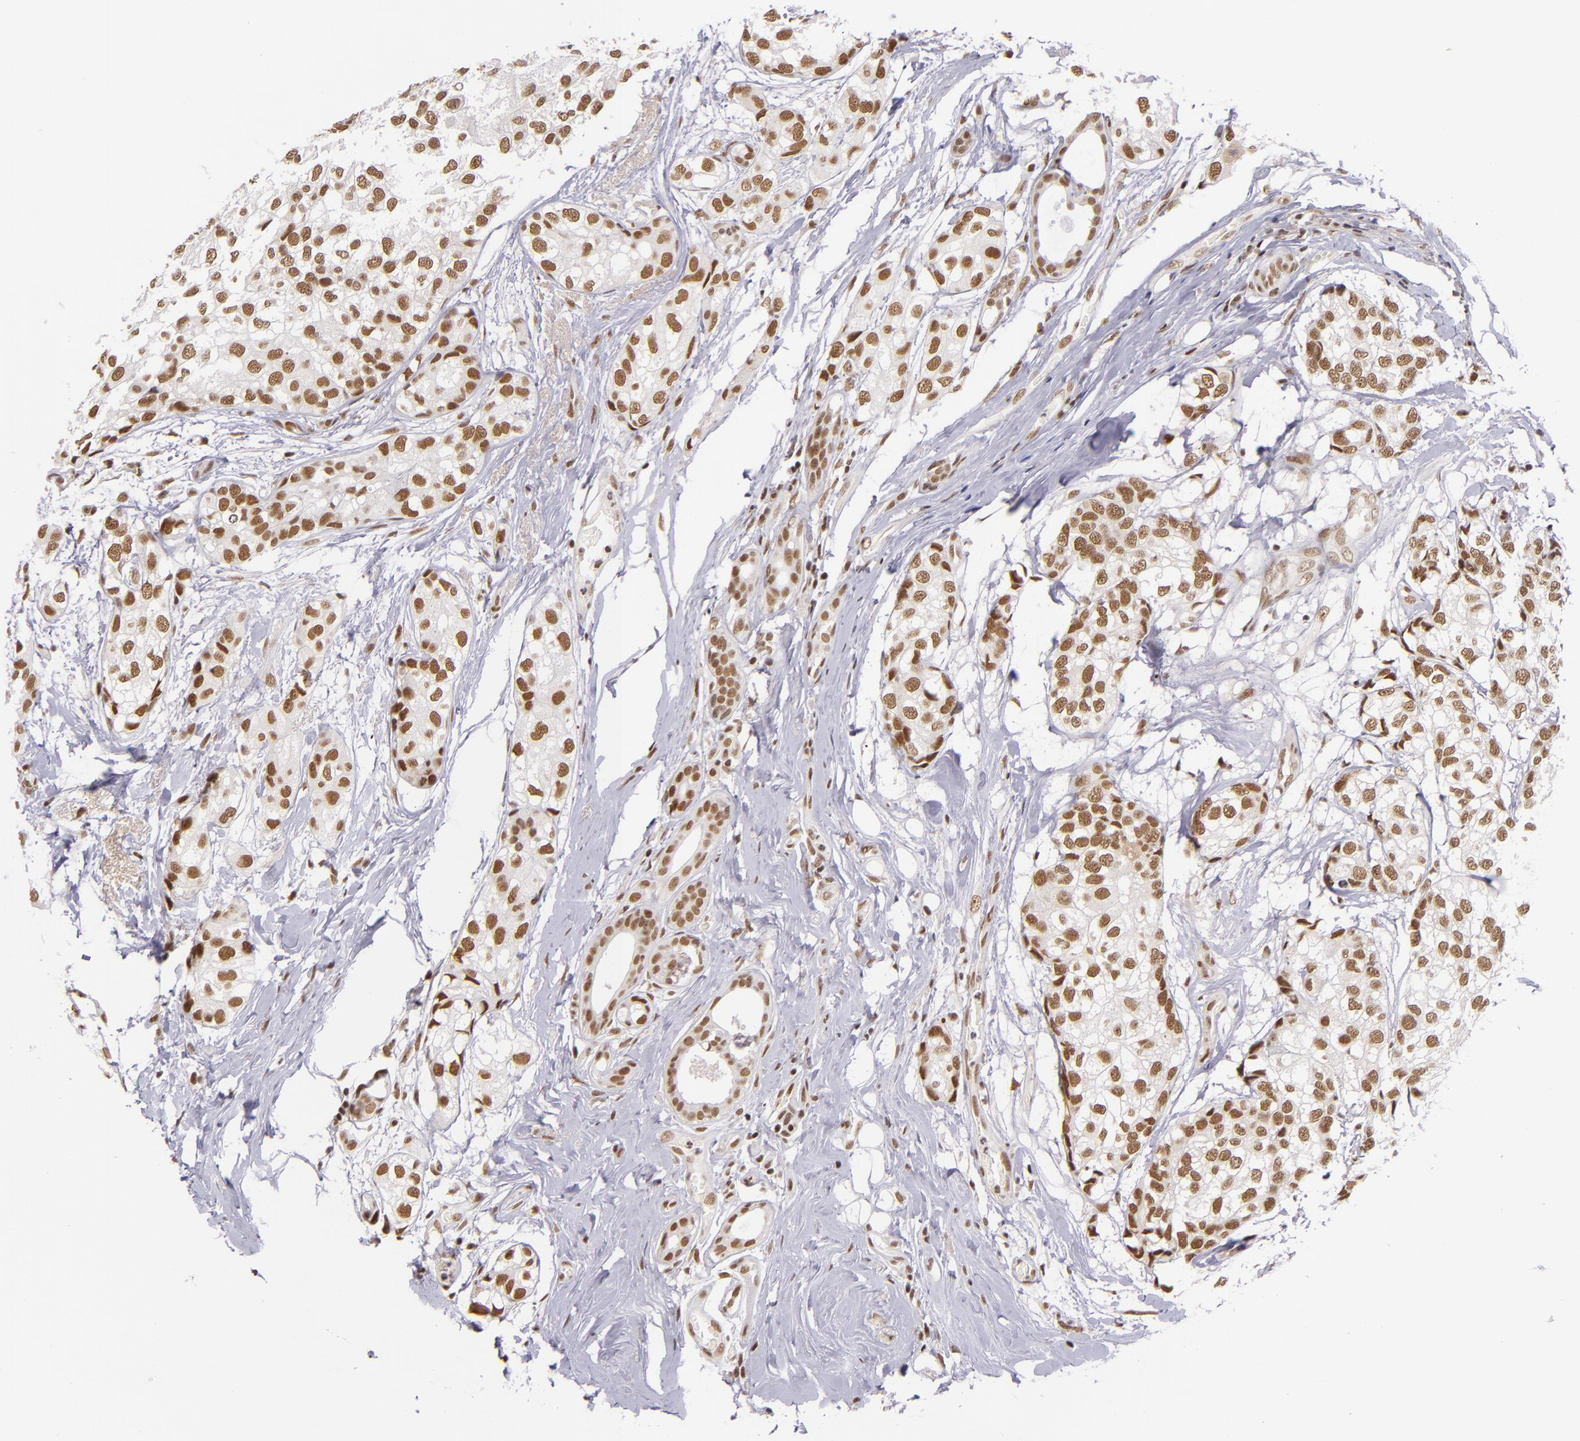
{"staining": {"intensity": "moderate", "quantity": ">75%", "location": "nuclear"}, "tissue": "breast cancer", "cell_type": "Tumor cells", "image_type": "cancer", "snomed": [{"axis": "morphology", "description": "Duct carcinoma"}, {"axis": "topography", "description": "Breast"}], "caption": "Immunohistochemical staining of human breast cancer (intraductal carcinoma) exhibits medium levels of moderate nuclear expression in about >75% of tumor cells. (IHC, brightfield microscopy, high magnification).", "gene": "ZNF148", "patient": {"sex": "female", "age": 68}}